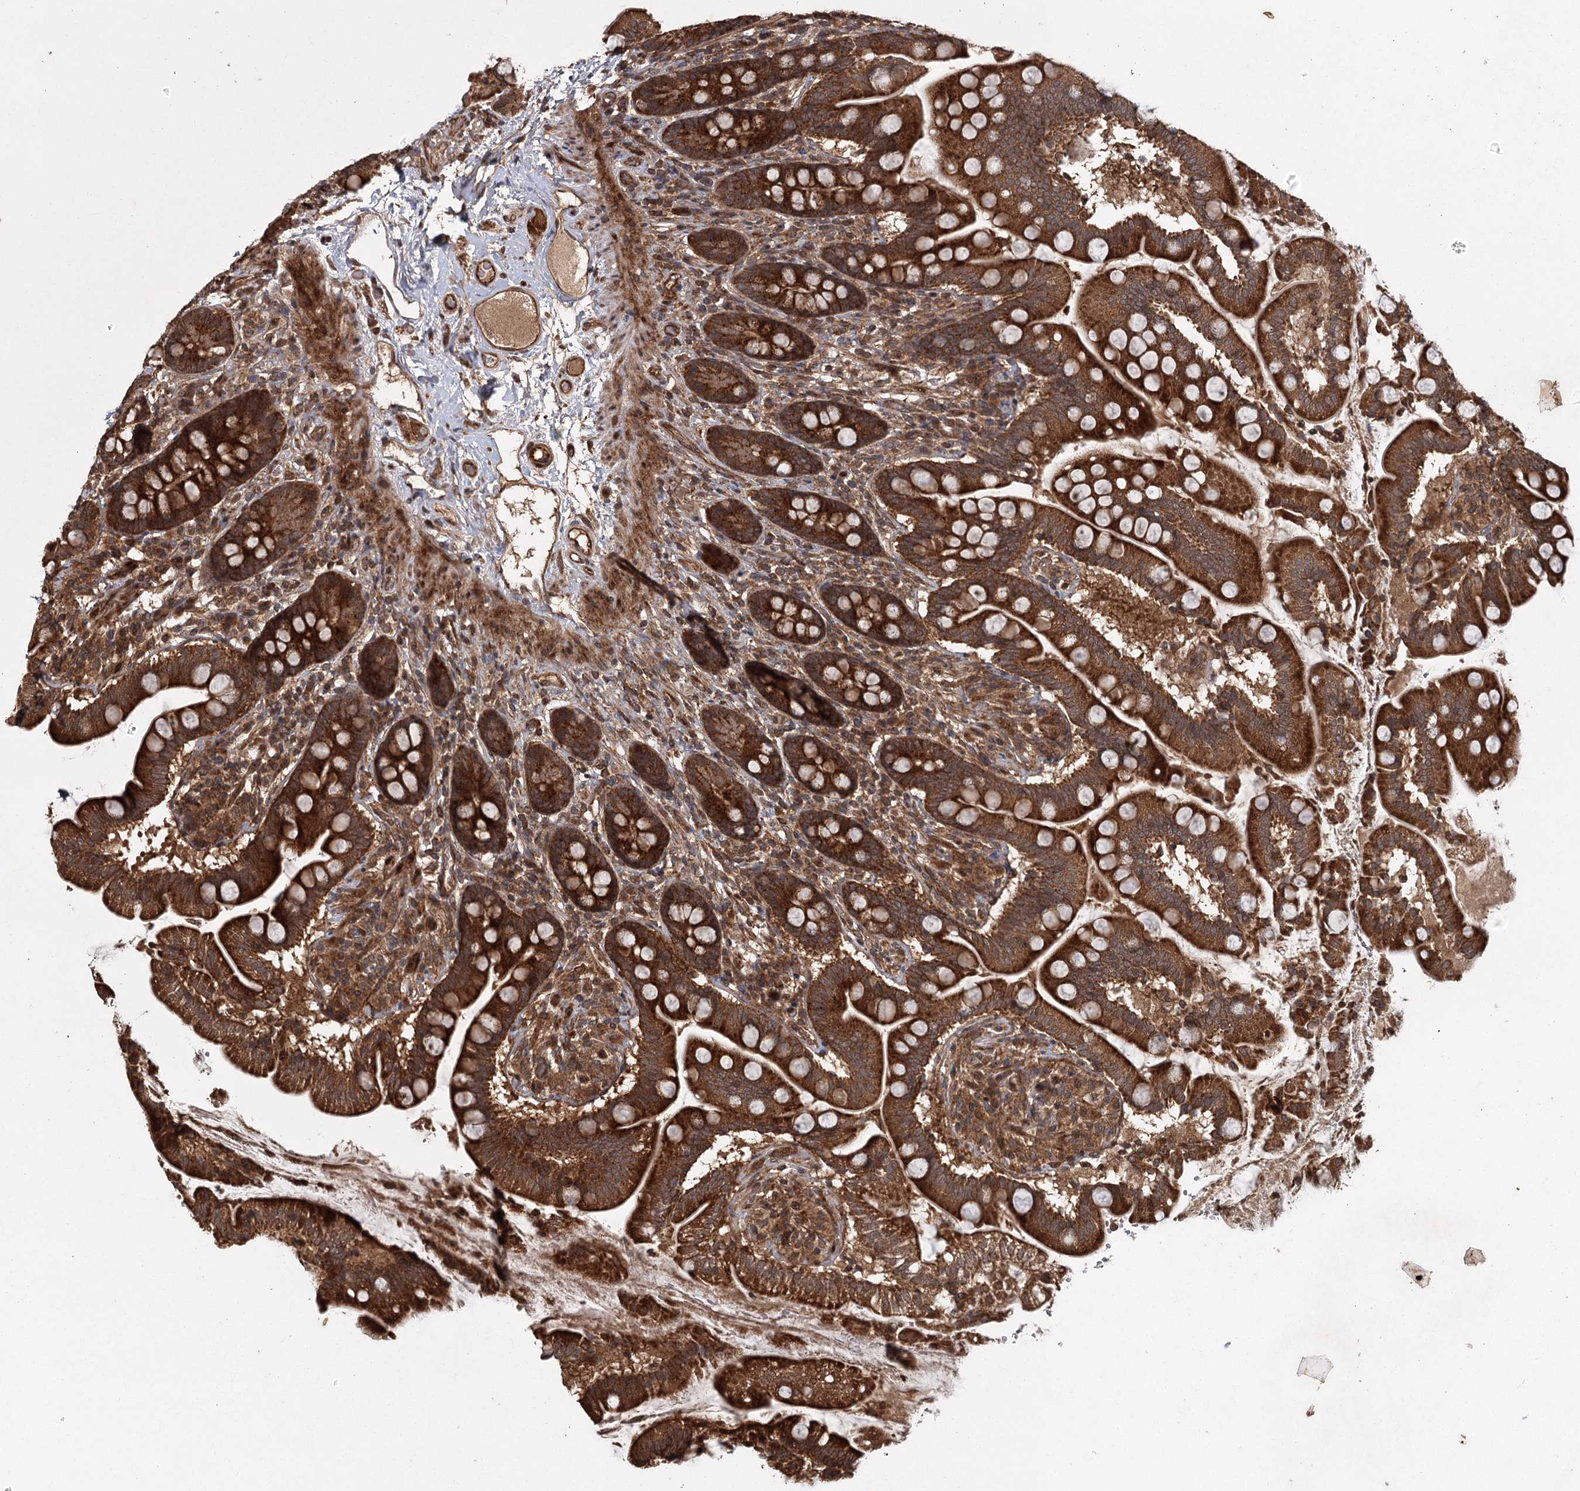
{"staining": {"intensity": "strong", "quantity": ">75%", "location": "cytoplasmic/membranous"}, "tissue": "small intestine", "cell_type": "Glandular cells", "image_type": "normal", "snomed": [{"axis": "morphology", "description": "Normal tissue, NOS"}, {"axis": "topography", "description": "Small intestine"}], "caption": "Human small intestine stained with a brown dye exhibits strong cytoplasmic/membranous positive positivity in about >75% of glandular cells.", "gene": "RPAP3", "patient": {"sex": "female", "age": 64}}